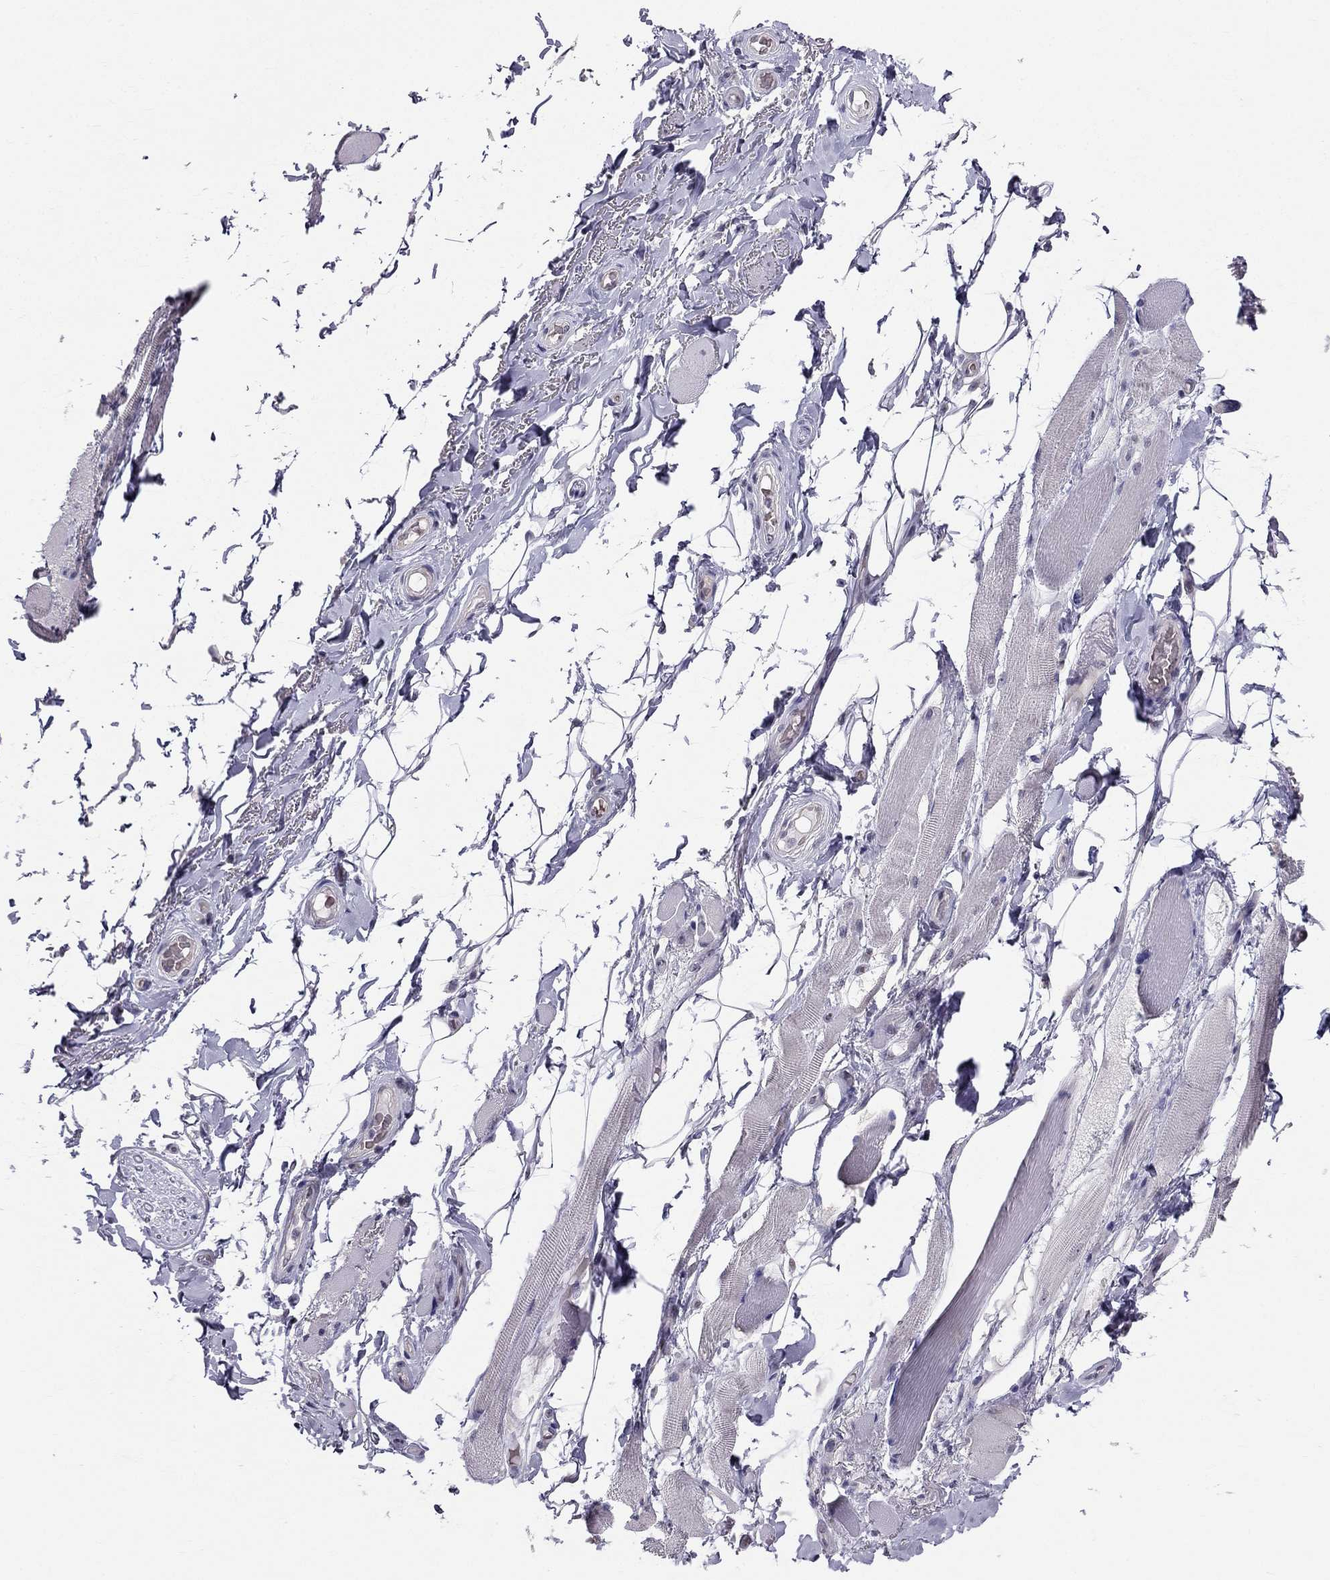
{"staining": {"intensity": "negative", "quantity": "none", "location": "none"}, "tissue": "adipose tissue", "cell_type": "Adipocytes", "image_type": "normal", "snomed": [{"axis": "morphology", "description": "Normal tissue, NOS"}, {"axis": "topography", "description": "Anal"}, {"axis": "topography", "description": "Peripheral nerve tissue"}], "caption": "DAB (3,3'-diaminobenzidine) immunohistochemical staining of unremarkable adipose tissue displays no significant positivity in adipocytes.", "gene": "BAG5", "patient": {"sex": "male", "age": 53}}